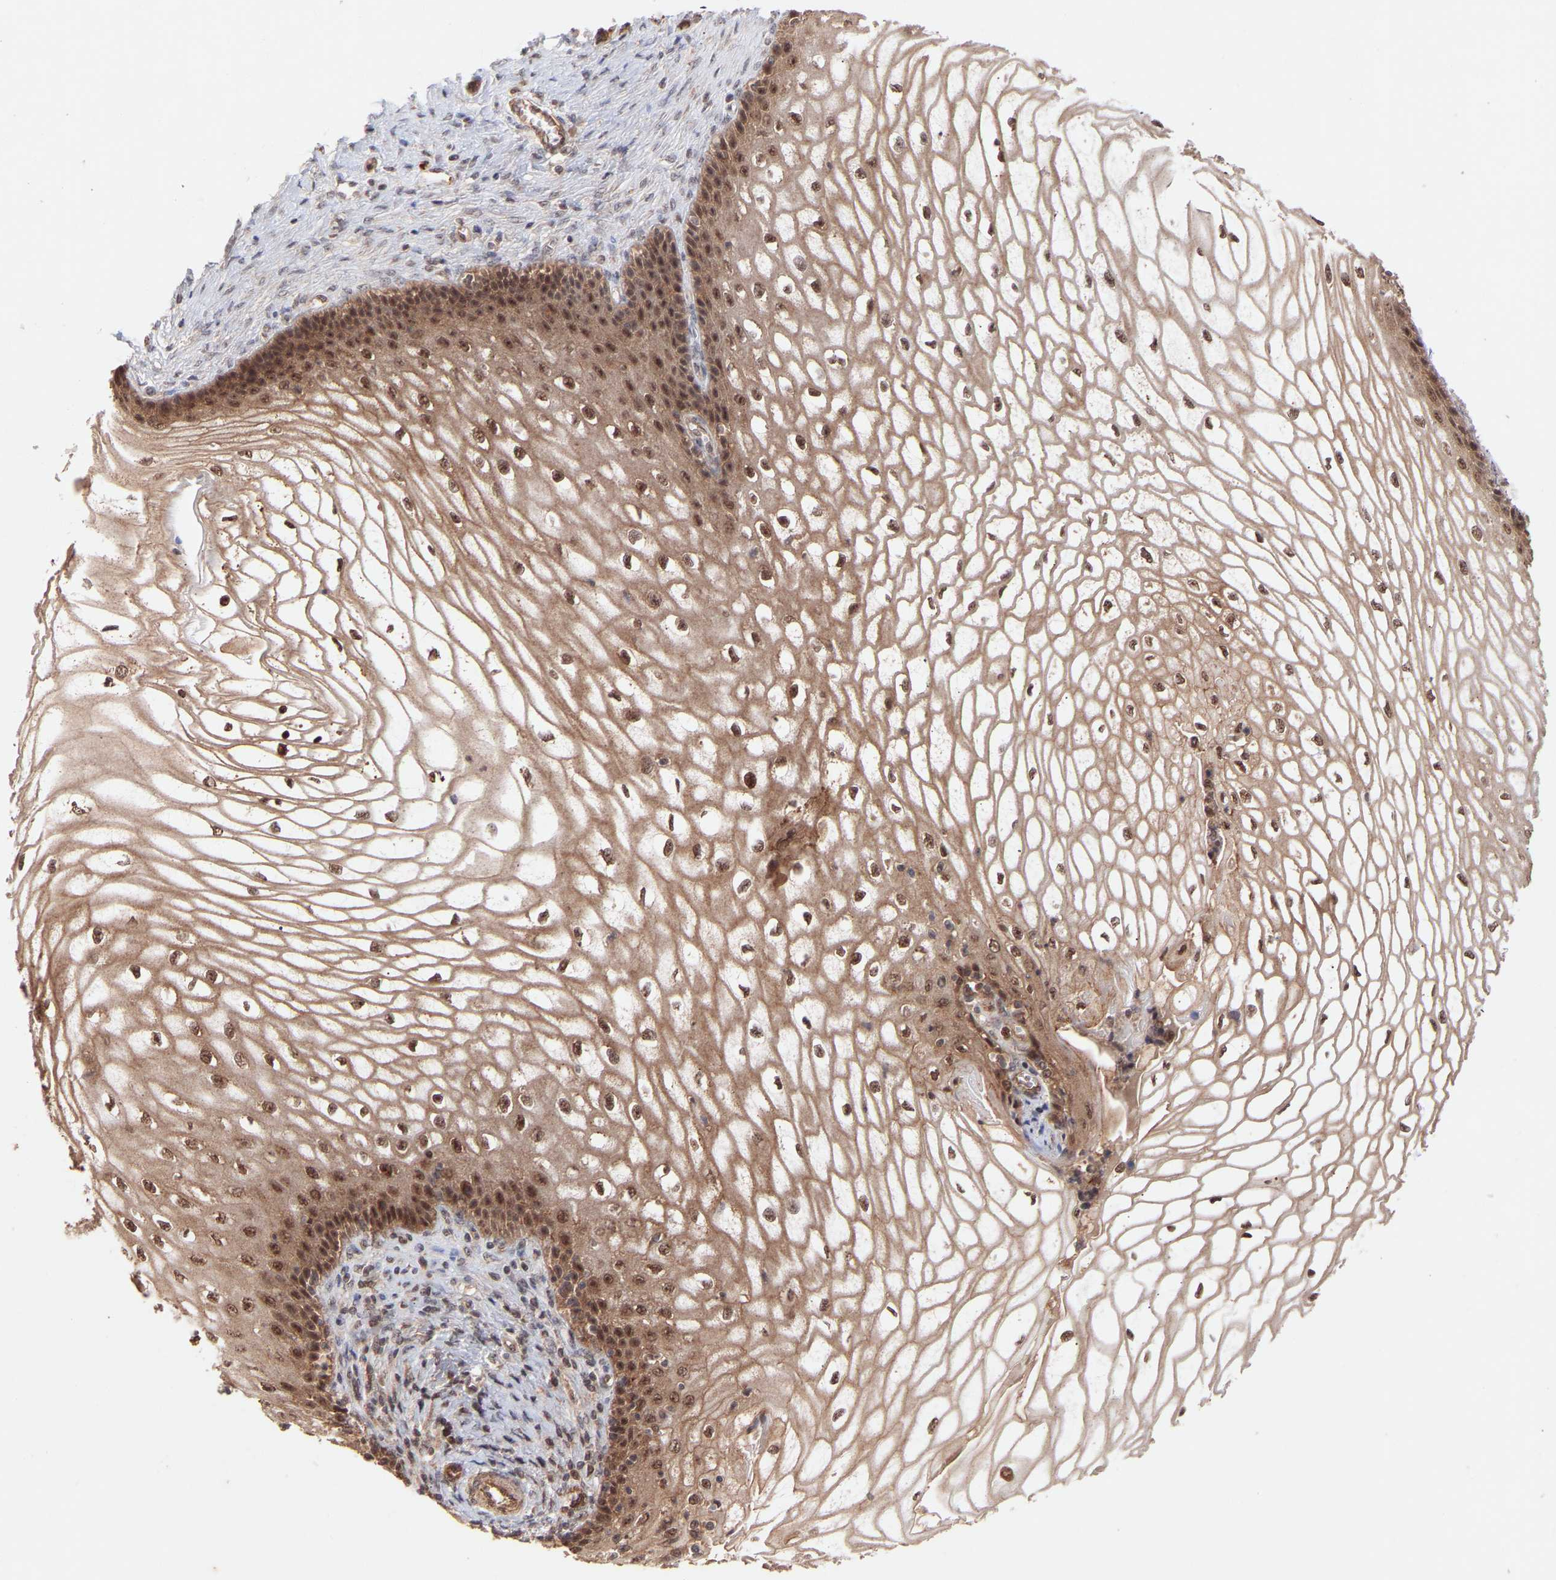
{"staining": {"intensity": "moderate", "quantity": ">75%", "location": "cytoplasmic/membranous,nuclear"}, "tissue": "cervical cancer", "cell_type": "Tumor cells", "image_type": "cancer", "snomed": [{"axis": "morphology", "description": "Adenocarcinoma, NOS"}, {"axis": "topography", "description": "Cervix"}], "caption": "There is medium levels of moderate cytoplasmic/membranous and nuclear staining in tumor cells of adenocarcinoma (cervical), as demonstrated by immunohistochemical staining (brown color).", "gene": "PDLIM5", "patient": {"sex": "female", "age": 44}}